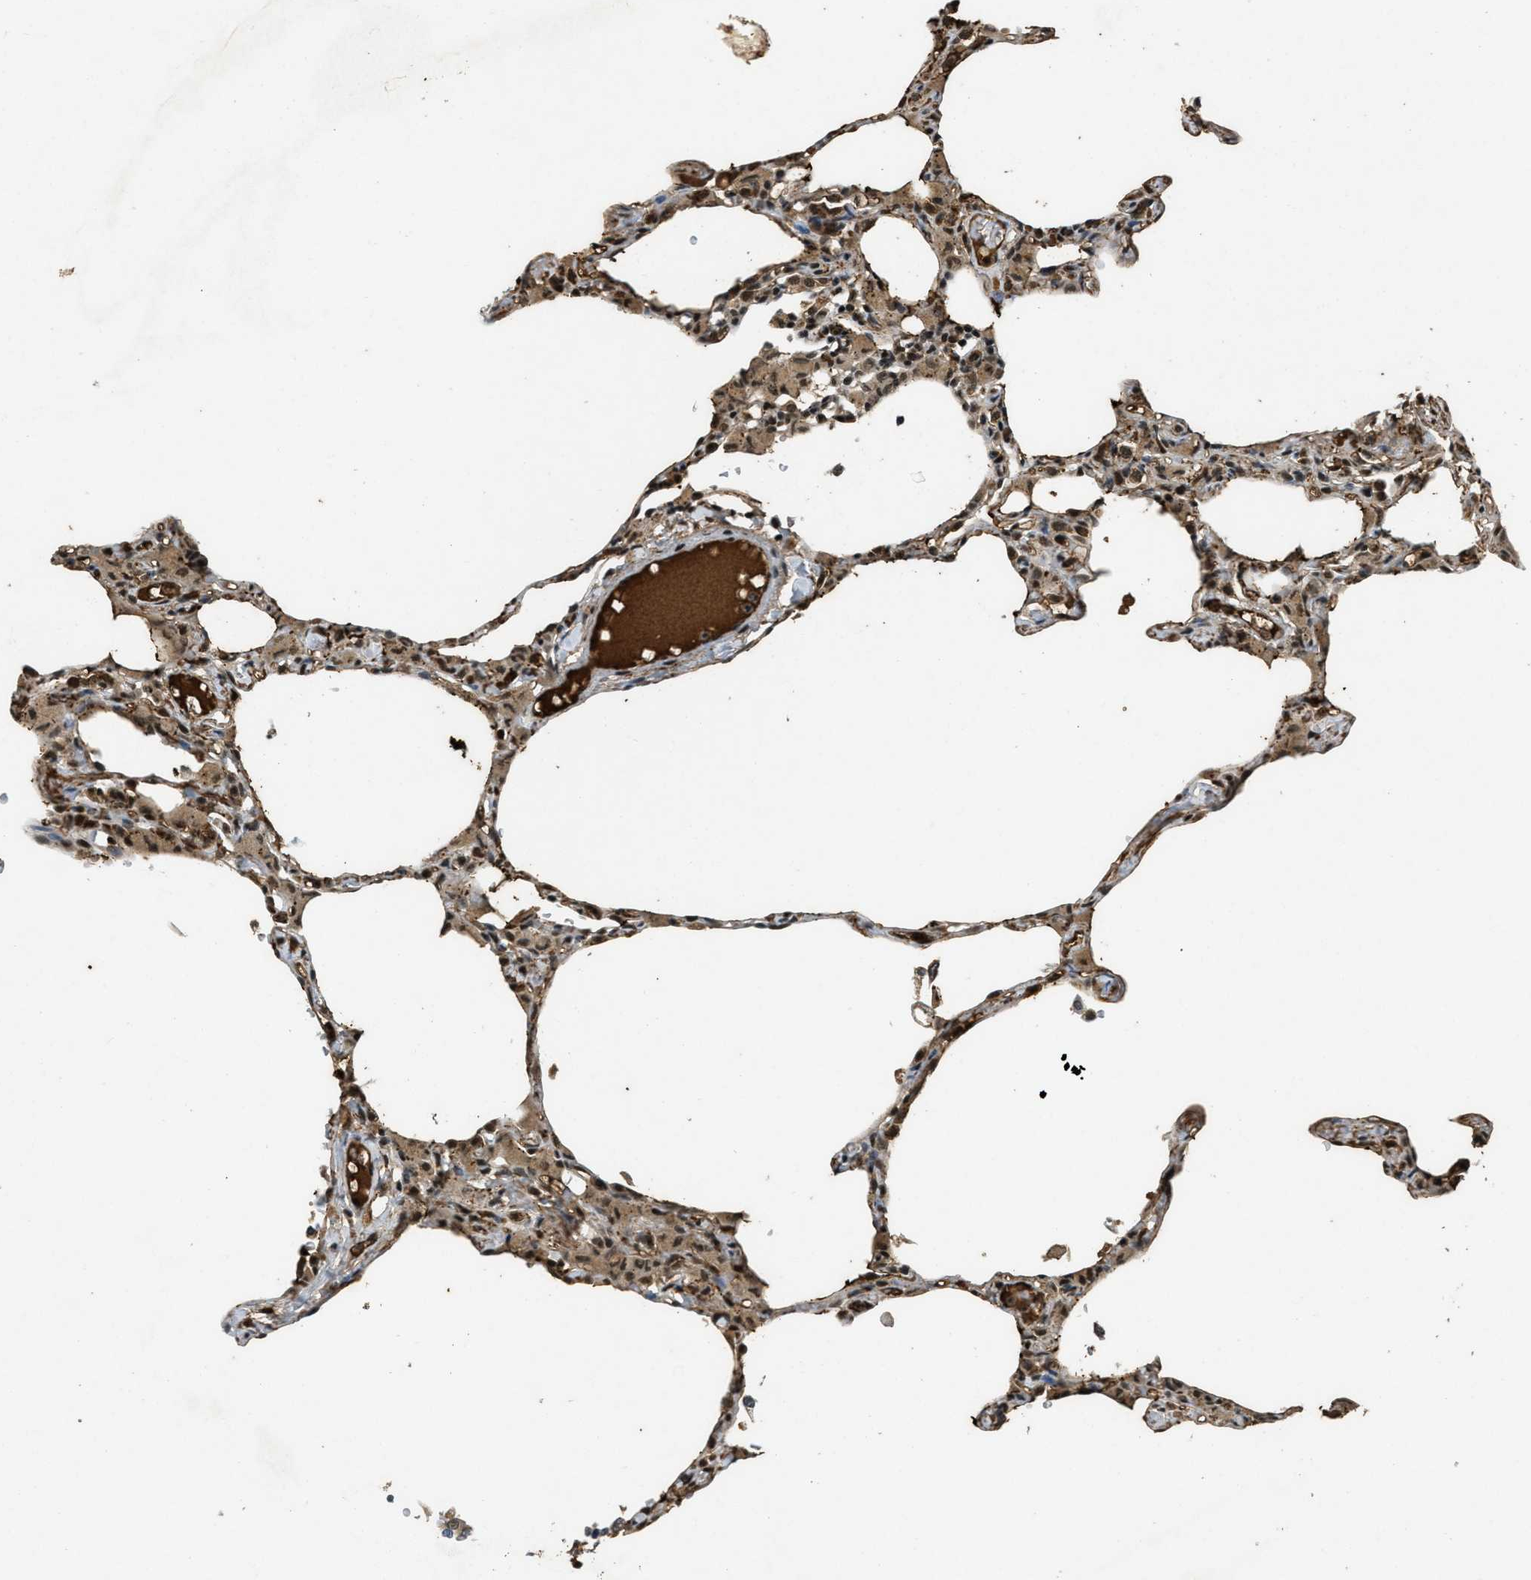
{"staining": {"intensity": "strong", "quantity": "<25%", "location": "nuclear"}, "tissue": "lung", "cell_type": "Alveolar cells", "image_type": "normal", "snomed": [{"axis": "morphology", "description": "Normal tissue, NOS"}, {"axis": "topography", "description": "Lung"}], "caption": "Protein staining displays strong nuclear positivity in approximately <25% of alveolar cells in normal lung.", "gene": "ZNF148", "patient": {"sex": "female", "age": 49}}